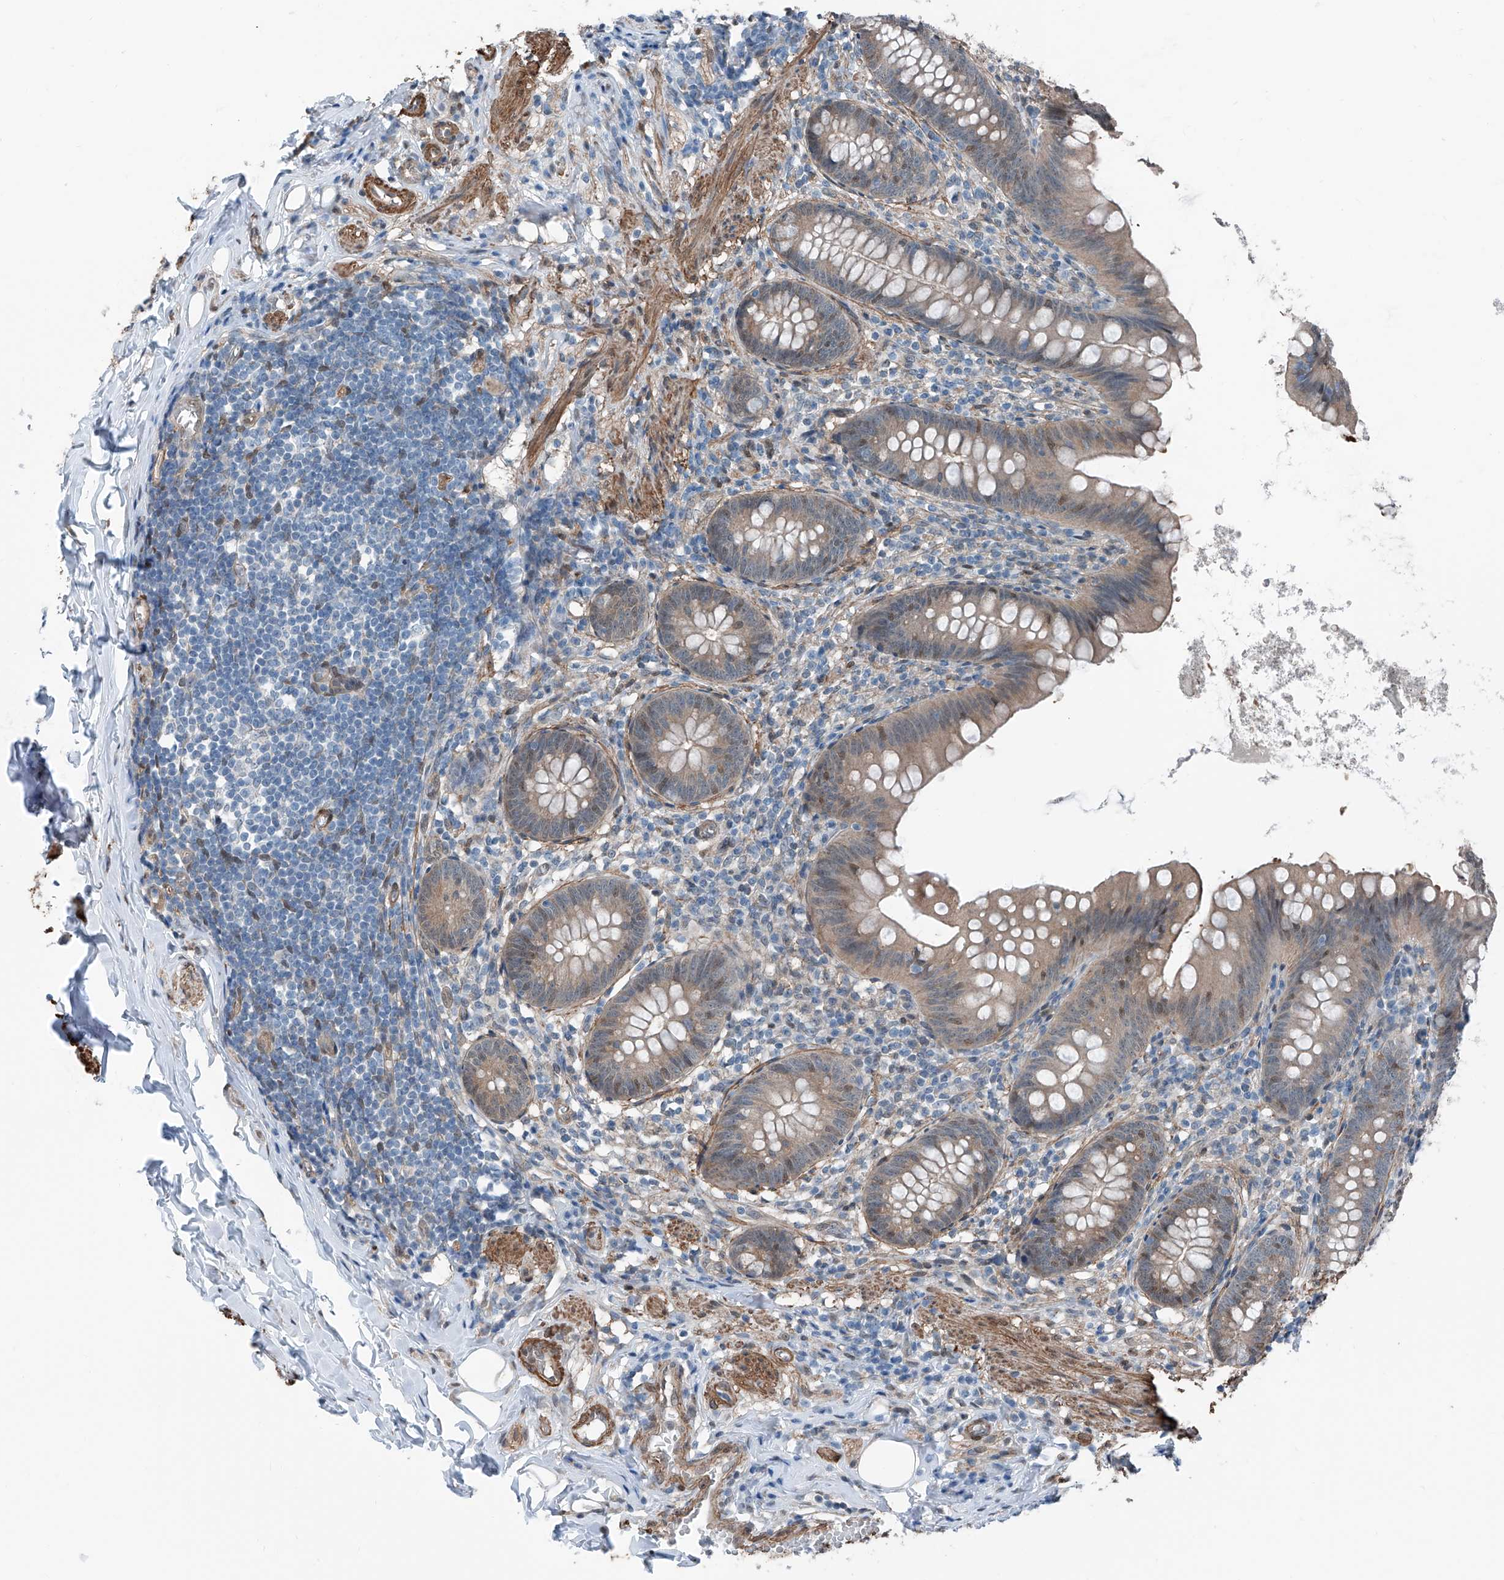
{"staining": {"intensity": "moderate", "quantity": "<25%", "location": "cytoplasmic/membranous,nuclear"}, "tissue": "appendix", "cell_type": "Glandular cells", "image_type": "normal", "snomed": [{"axis": "morphology", "description": "Normal tissue, NOS"}, {"axis": "topography", "description": "Appendix"}], "caption": "High-magnification brightfield microscopy of normal appendix stained with DAB (3,3'-diaminobenzidine) (brown) and counterstained with hematoxylin (blue). glandular cells exhibit moderate cytoplasmic/membranous,nuclear expression is identified in approximately<25% of cells.", "gene": "HSPA6", "patient": {"sex": "female", "age": 62}}